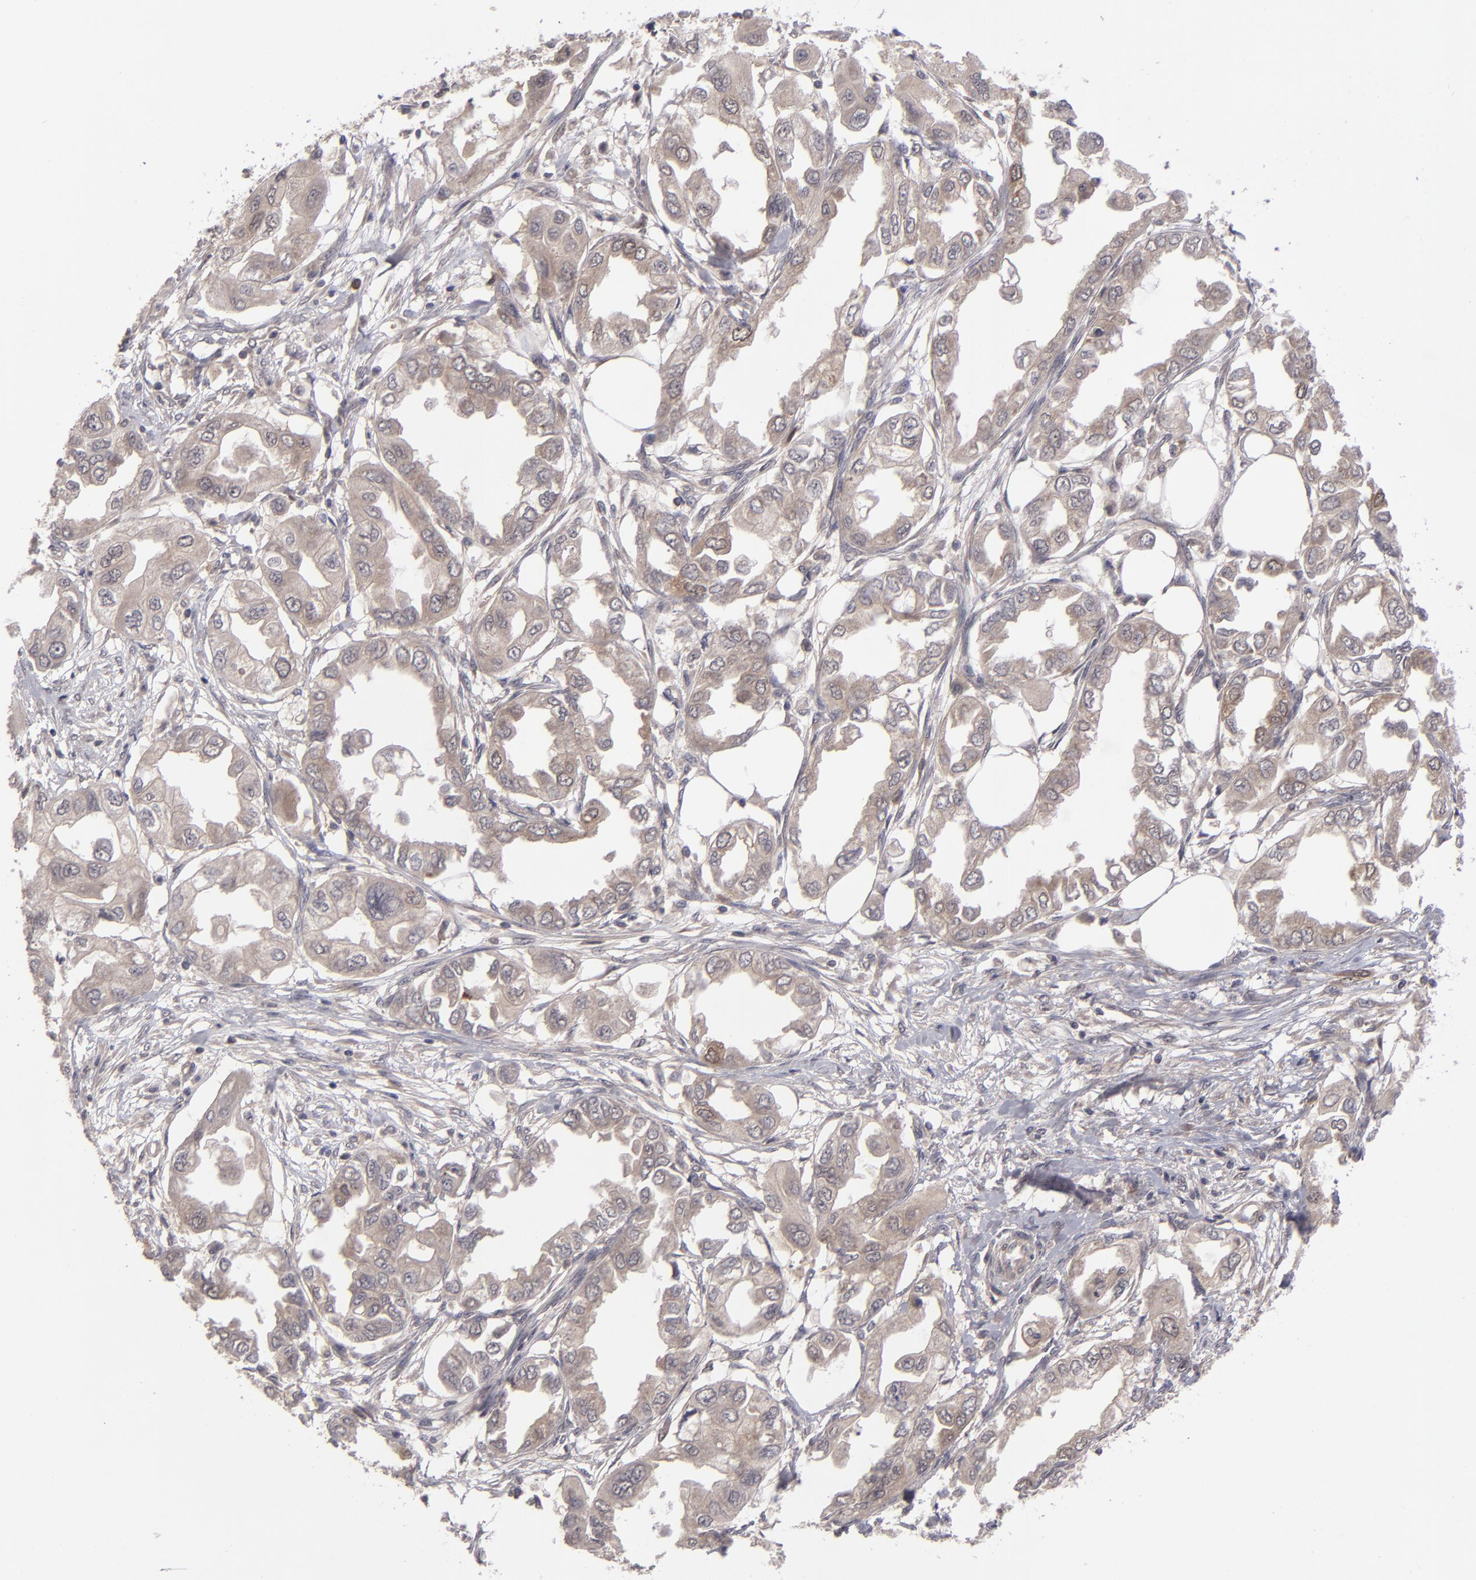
{"staining": {"intensity": "moderate", "quantity": ">75%", "location": "cytoplasmic/membranous"}, "tissue": "endometrial cancer", "cell_type": "Tumor cells", "image_type": "cancer", "snomed": [{"axis": "morphology", "description": "Adenocarcinoma, NOS"}, {"axis": "topography", "description": "Endometrium"}], "caption": "Immunohistochemistry (IHC) of endometrial cancer (adenocarcinoma) shows medium levels of moderate cytoplasmic/membranous expression in about >75% of tumor cells.", "gene": "TYMS", "patient": {"sex": "female", "age": 67}}